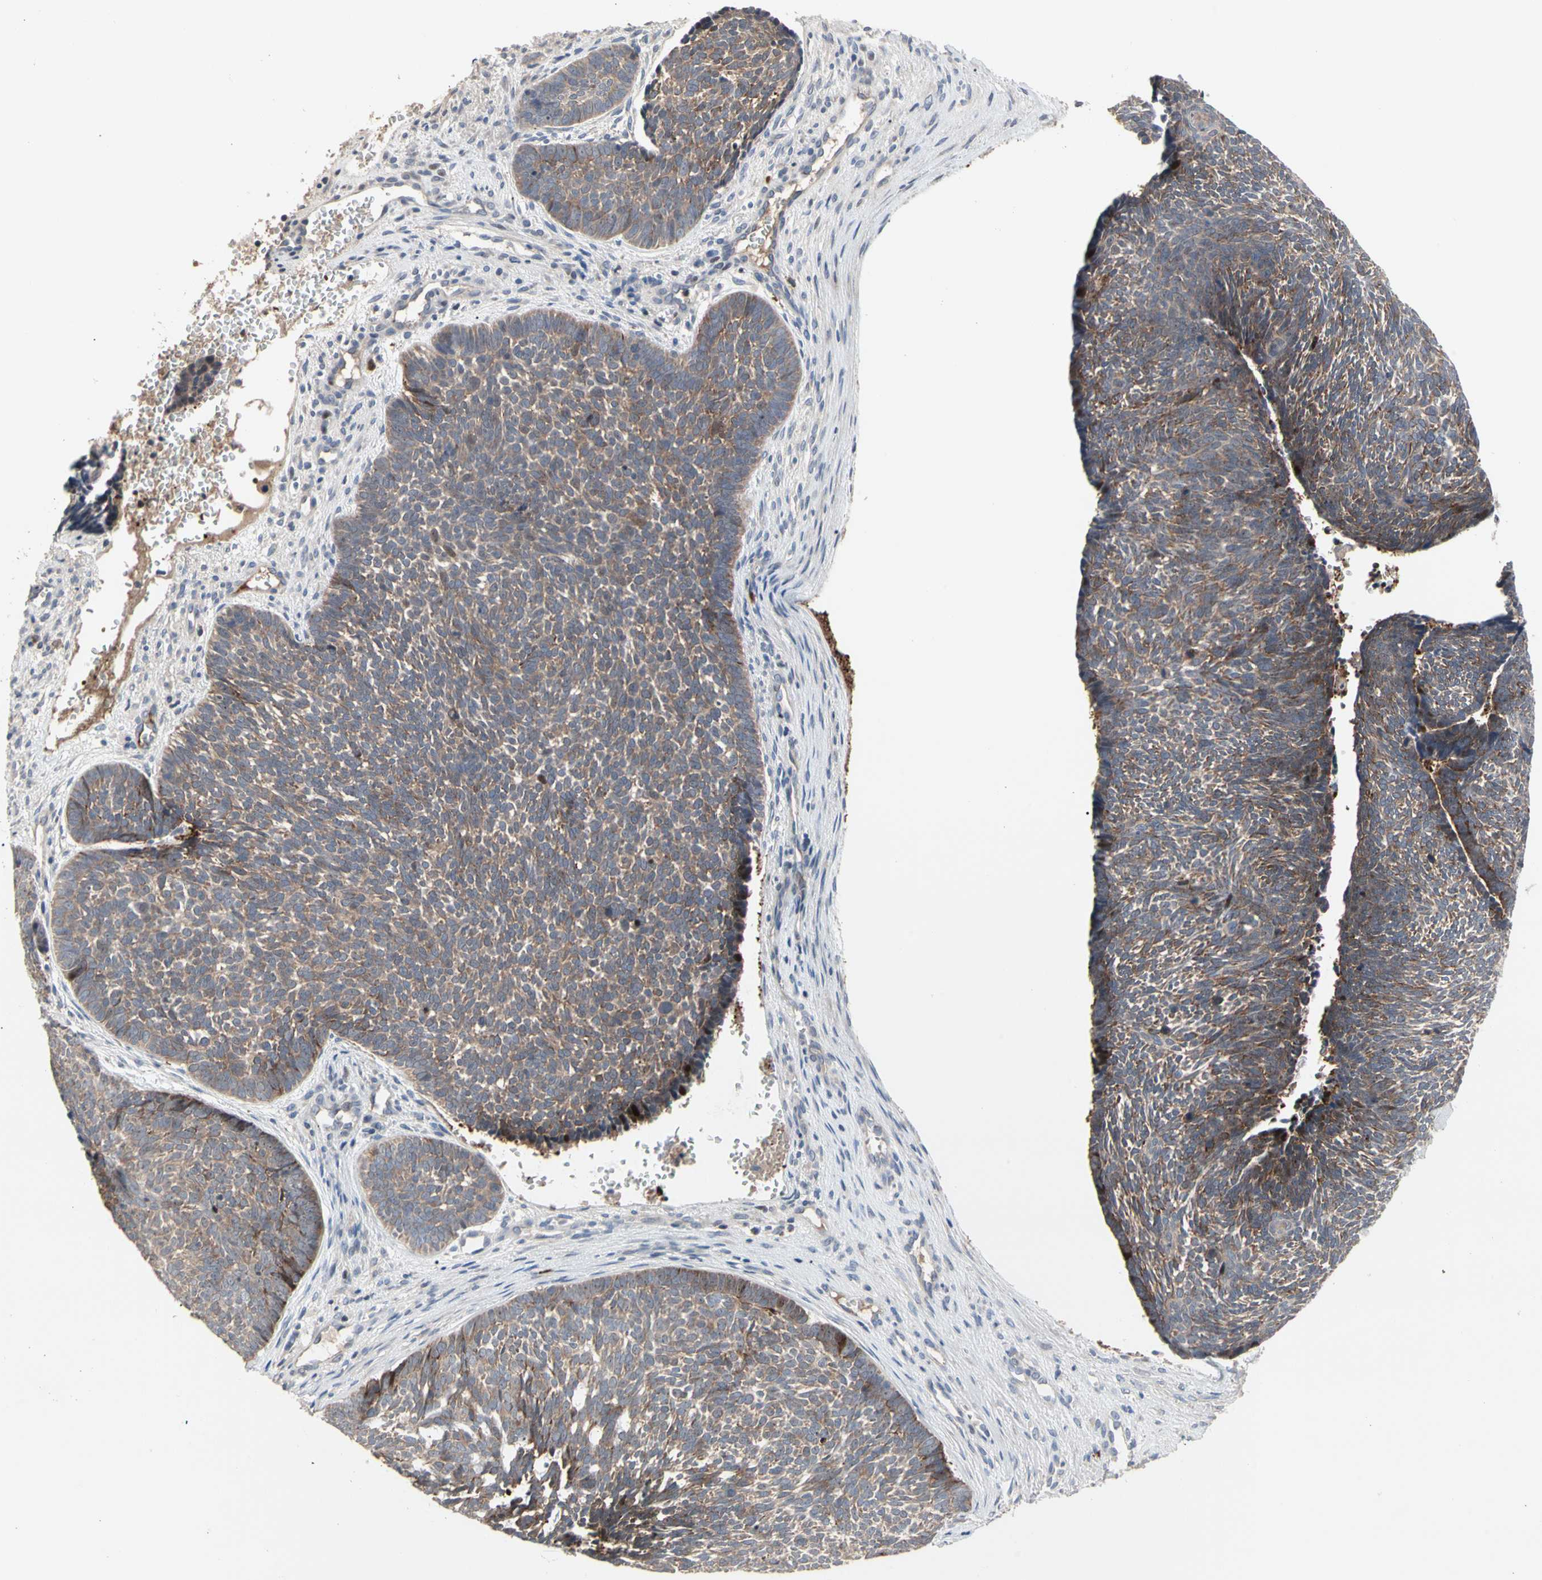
{"staining": {"intensity": "weak", "quantity": ">75%", "location": "cytoplasmic/membranous"}, "tissue": "skin cancer", "cell_type": "Tumor cells", "image_type": "cancer", "snomed": [{"axis": "morphology", "description": "Basal cell carcinoma"}, {"axis": "topography", "description": "Skin"}], "caption": "Skin basal cell carcinoma stained with DAB (3,3'-diaminobenzidine) immunohistochemistry (IHC) displays low levels of weak cytoplasmic/membranous staining in approximately >75% of tumor cells.", "gene": "HMGCR", "patient": {"sex": "male", "age": 84}}